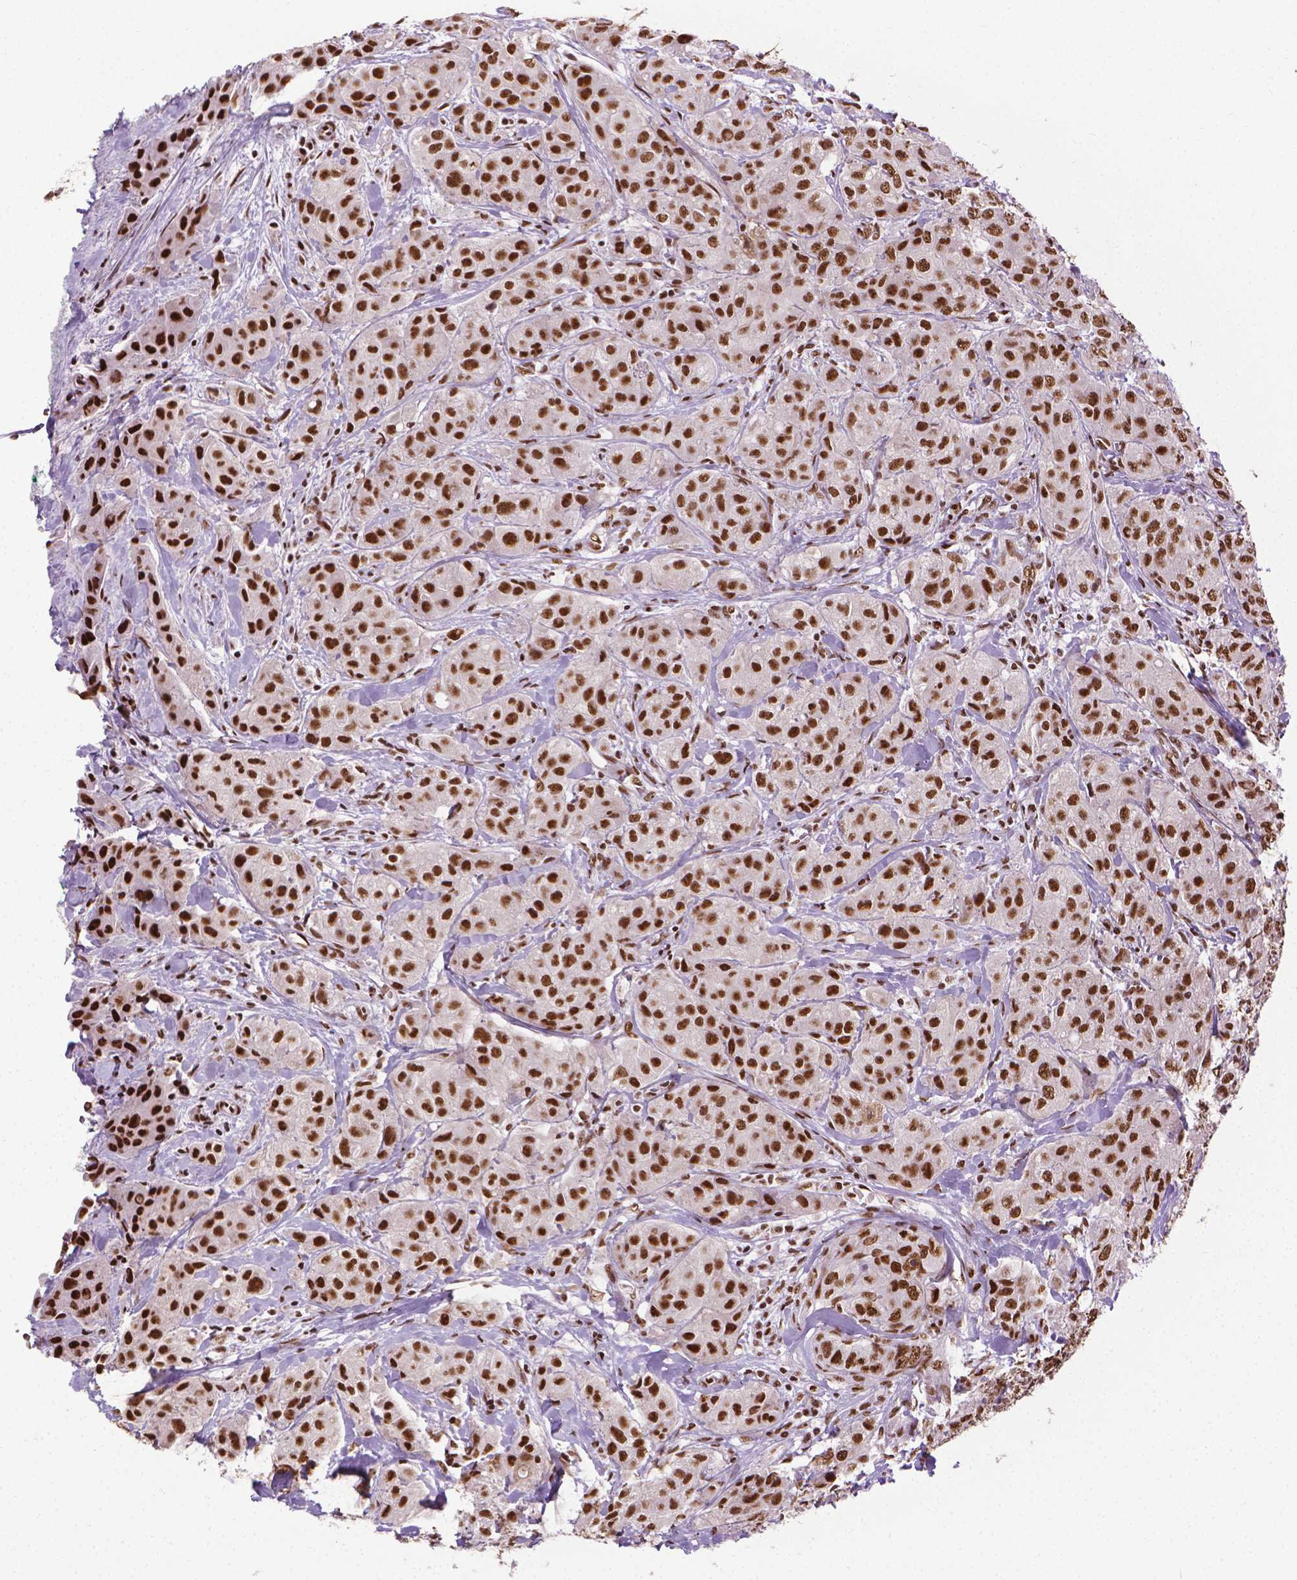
{"staining": {"intensity": "strong", "quantity": ">75%", "location": "nuclear"}, "tissue": "breast cancer", "cell_type": "Tumor cells", "image_type": "cancer", "snomed": [{"axis": "morphology", "description": "Duct carcinoma"}, {"axis": "topography", "description": "Breast"}], "caption": "An image of human invasive ductal carcinoma (breast) stained for a protein exhibits strong nuclear brown staining in tumor cells.", "gene": "AKAP8", "patient": {"sex": "female", "age": 43}}